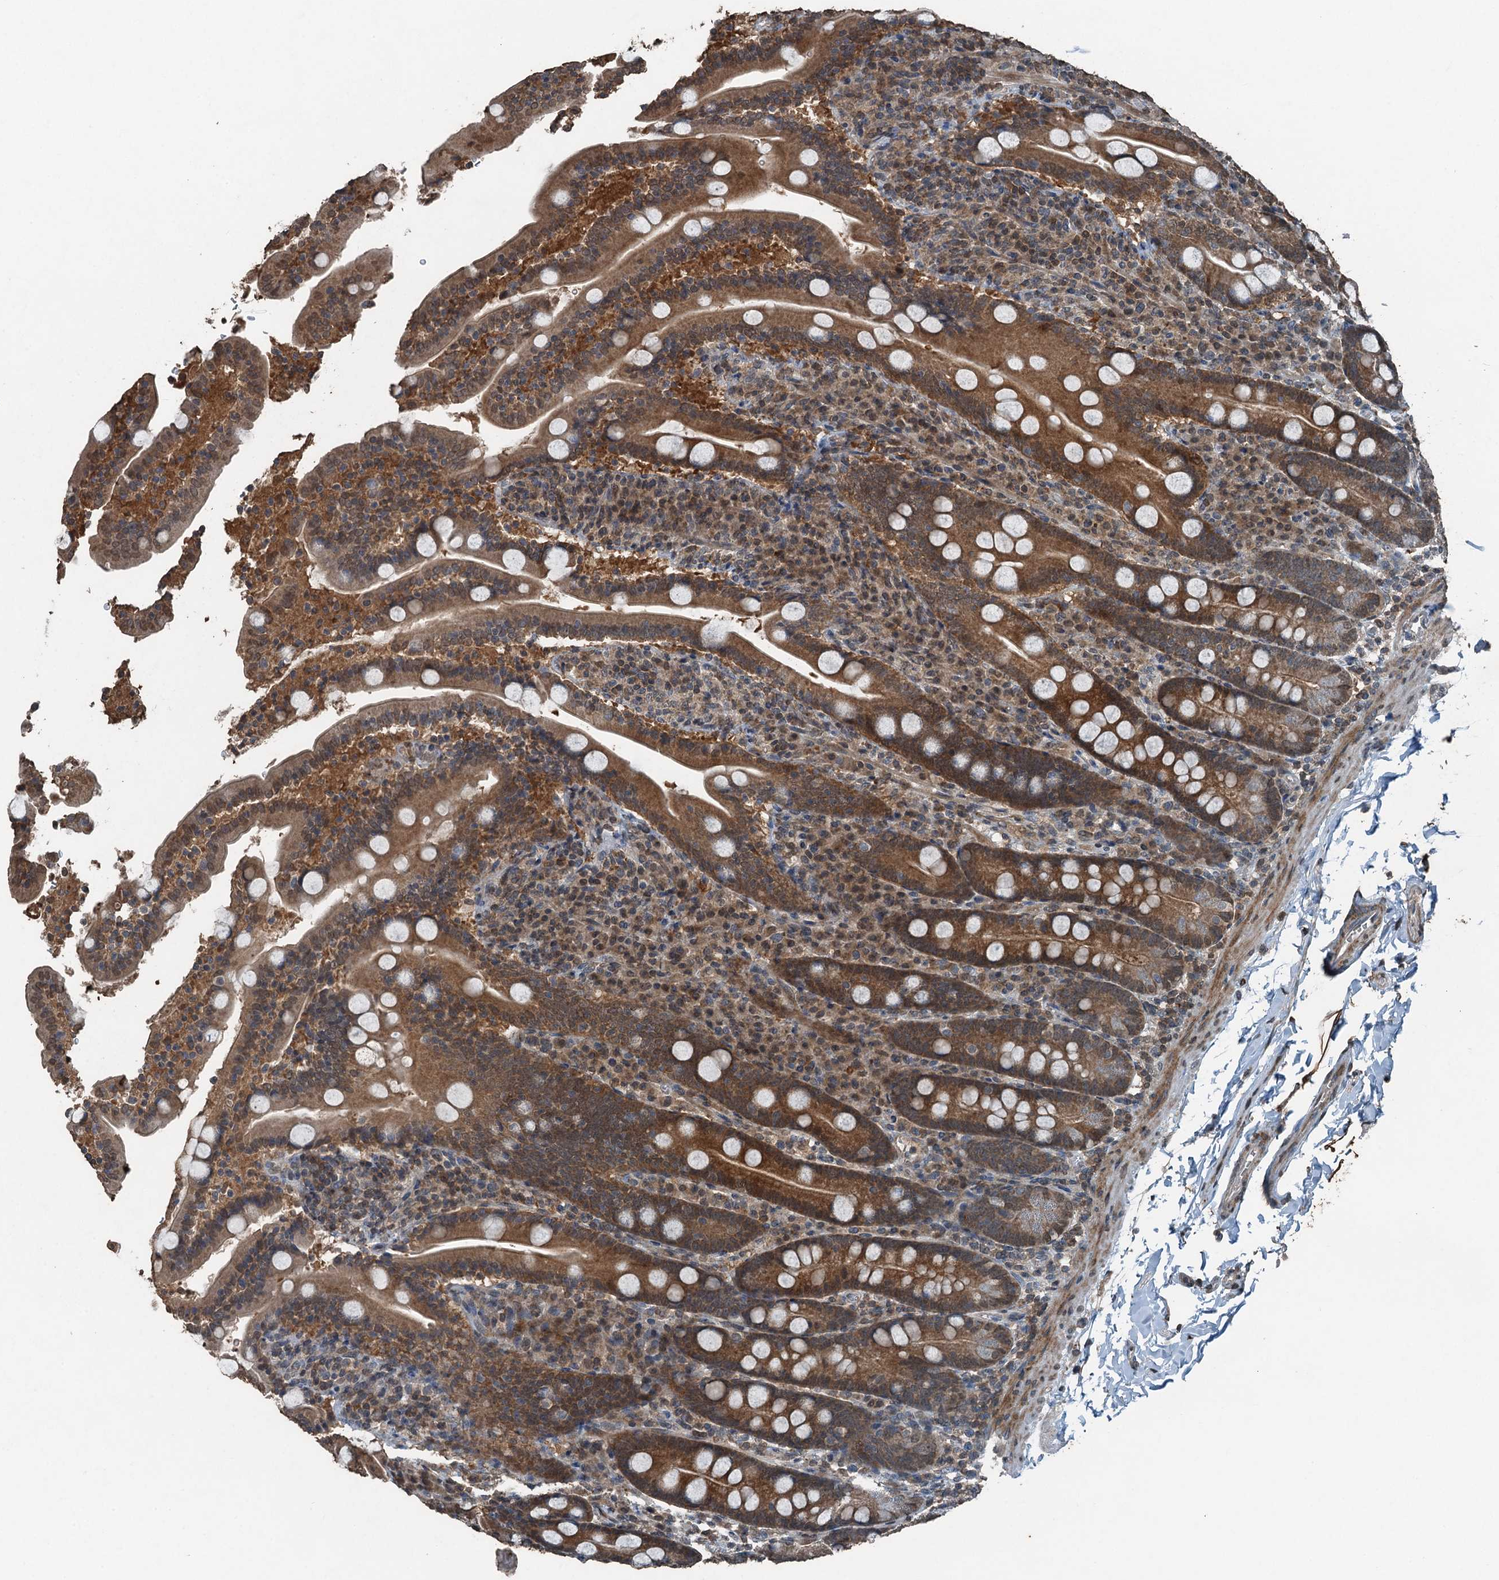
{"staining": {"intensity": "moderate", "quantity": ">75%", "location": "cytoplasmic/membranous"}, "tissue": "duodenum", "cell_type": "Glandular cells", "image_type": "normal", "snomed": [{"axis": "morphology", "description": "Normal tissue, NOS"}, {"axis": "topography", "description": "Duodenum"}], "caption": "Glandular cells exhibit medium levels of moderate cytoplasmic/membranous positivity in about >75% of cells in benign duodenum.", "gene": "TCTN1", "patient": {"sex": "male", "age": 35}}